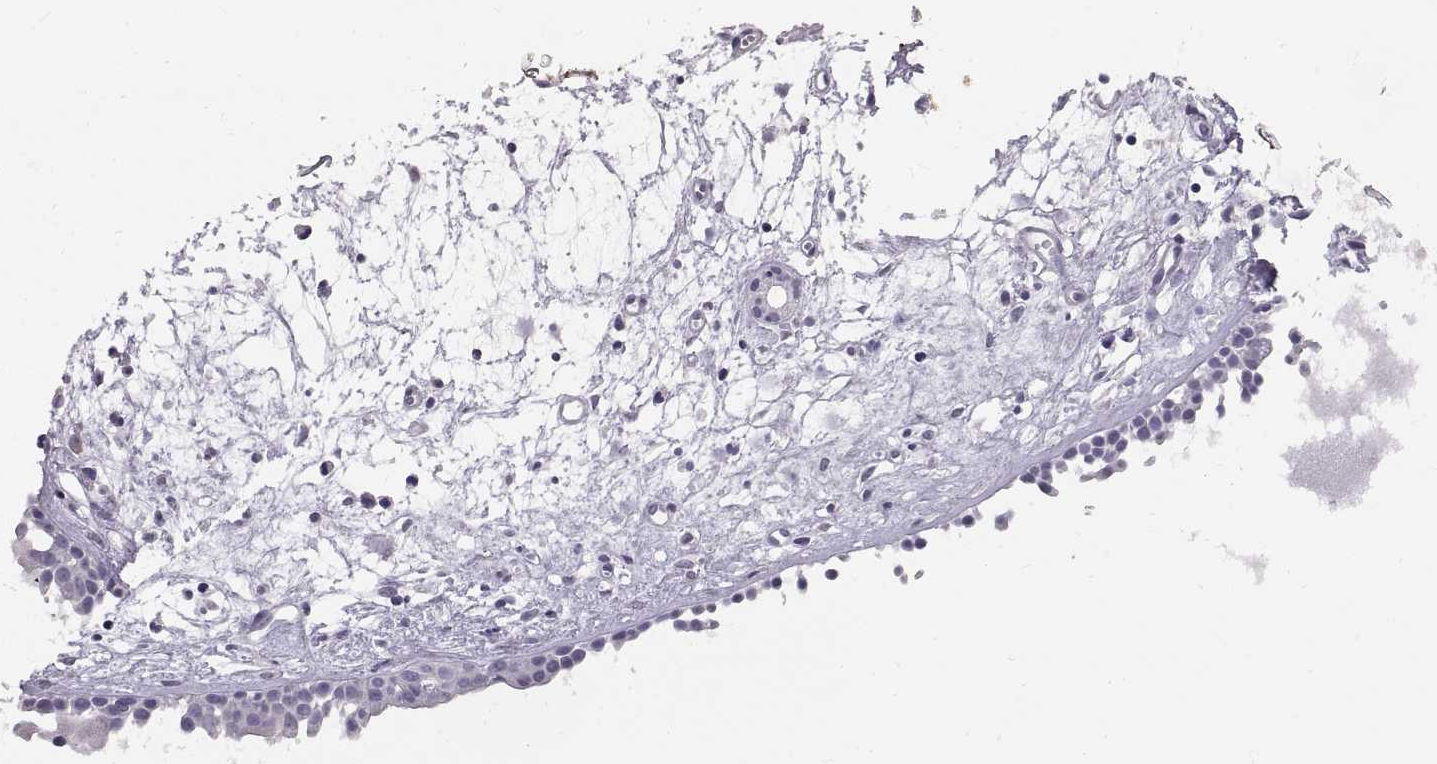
{"staining": {"intensity": "negative", "quantity": "none", "location": "none"}, "tissue": "nasopharynx", "cell_type": "Respiratory epithelial cells", "image_type": "normal", "snomed": [{"axis": "morphology", "description": "Normal tissue, NOS"}, {"axis": "topography", "description": "Nasopharynx"}], "caption": "Immunohistochemistry photomicrograph of unremarkable nasopharynx stained for a protein (brown), which shows no staining in respiratory epithelial cells.", "gene": "SPACDR", "patient": {"sex": "male", "age": 61}}